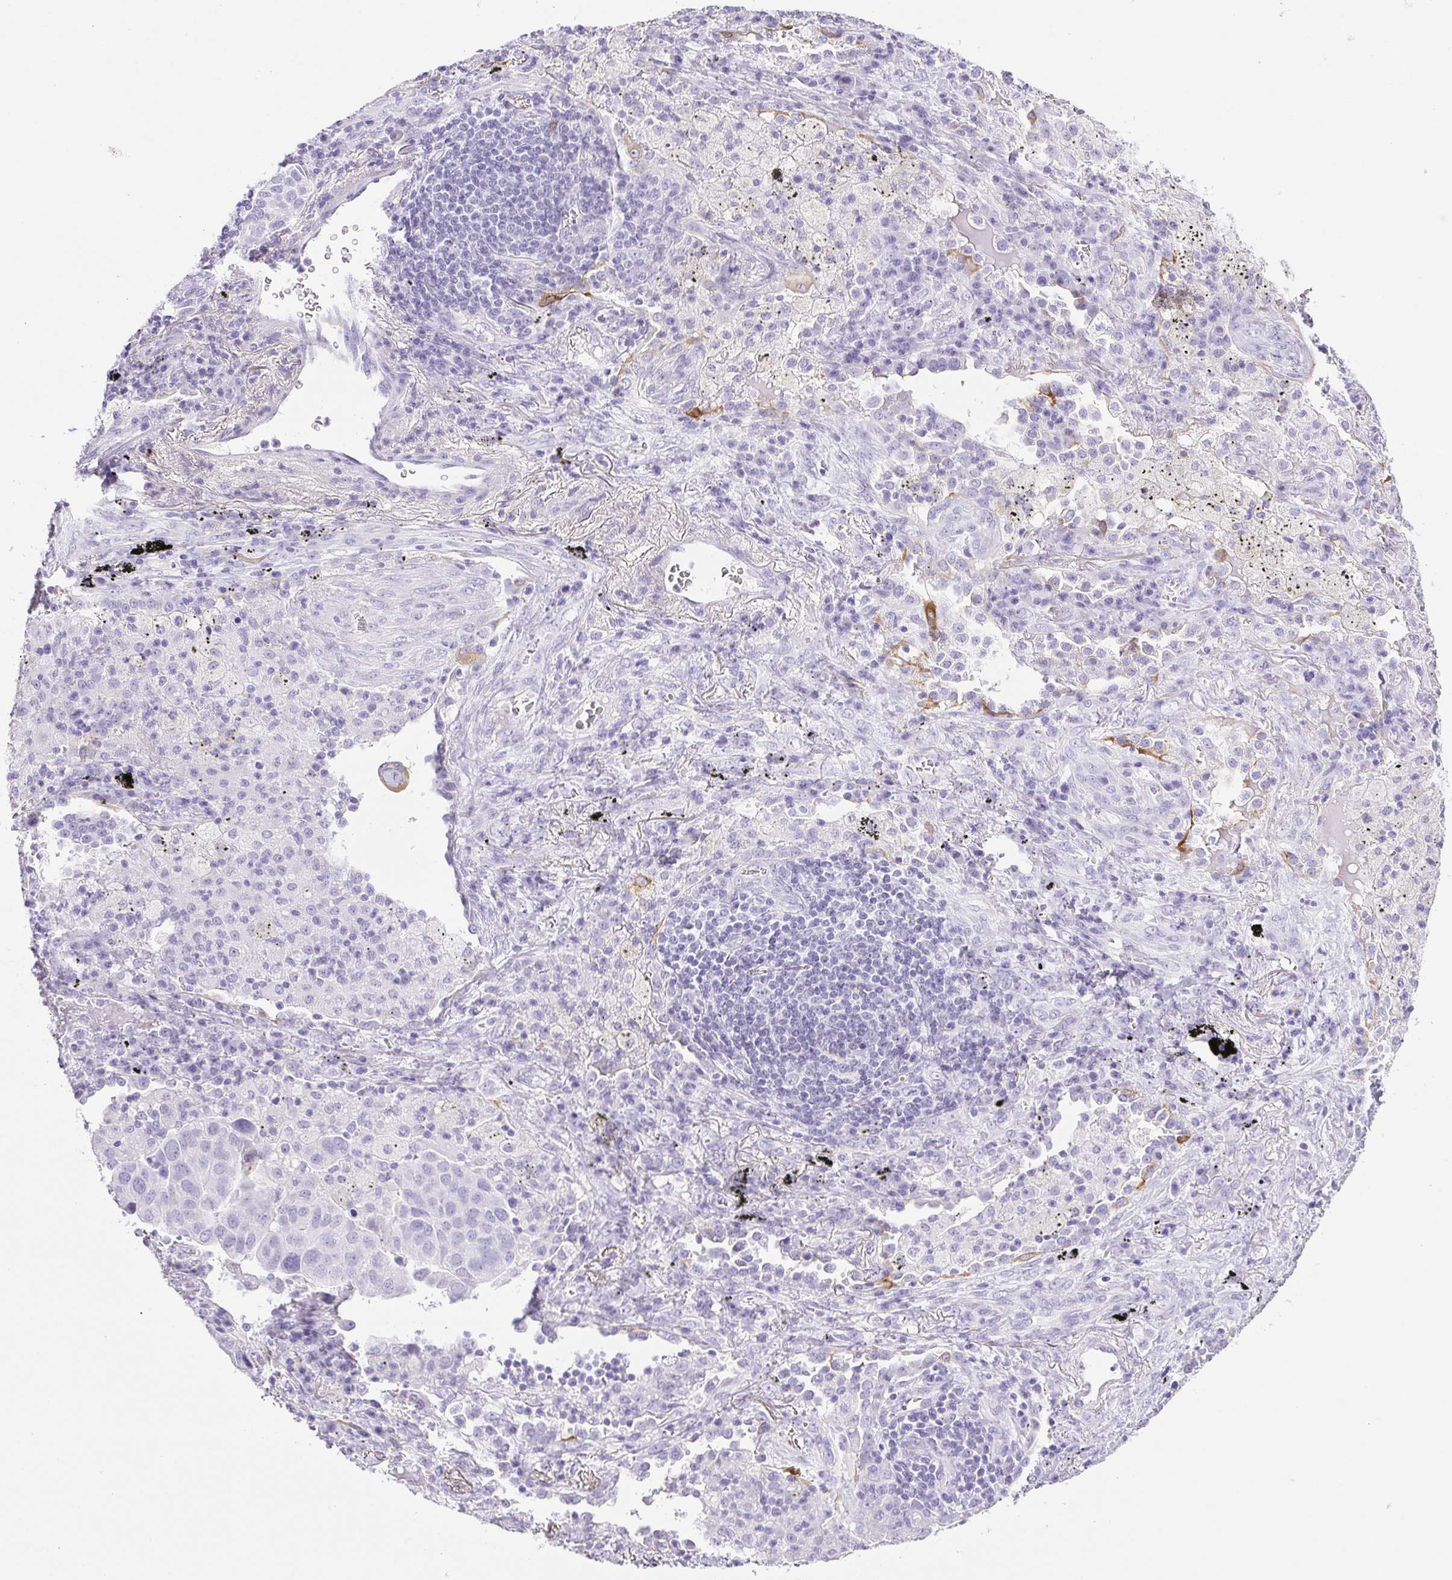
{"staining": {"intensity": "negative", "quantity": "none", "location": "none"}, "tissue": "lung cancer", "cell_type": "Tumor cells", "image_type": "cancer", "snomed": [{"axis": "morphology", "description": "Adenocarcinoma, NOS"}, {"axis": "morphology", "description": "Adenocarcinoma, metastatic, NOS"}, {"axis": "topography", "description": "Lymph node"}, {"axis": "topography", "description": "Lung"}], "caption": "A micrograph of lung cancer stained for a protein reveals no brown staining in tumor cells.", "gene": "HLA-G", "patient": {"sex": "female", "age": 65}}